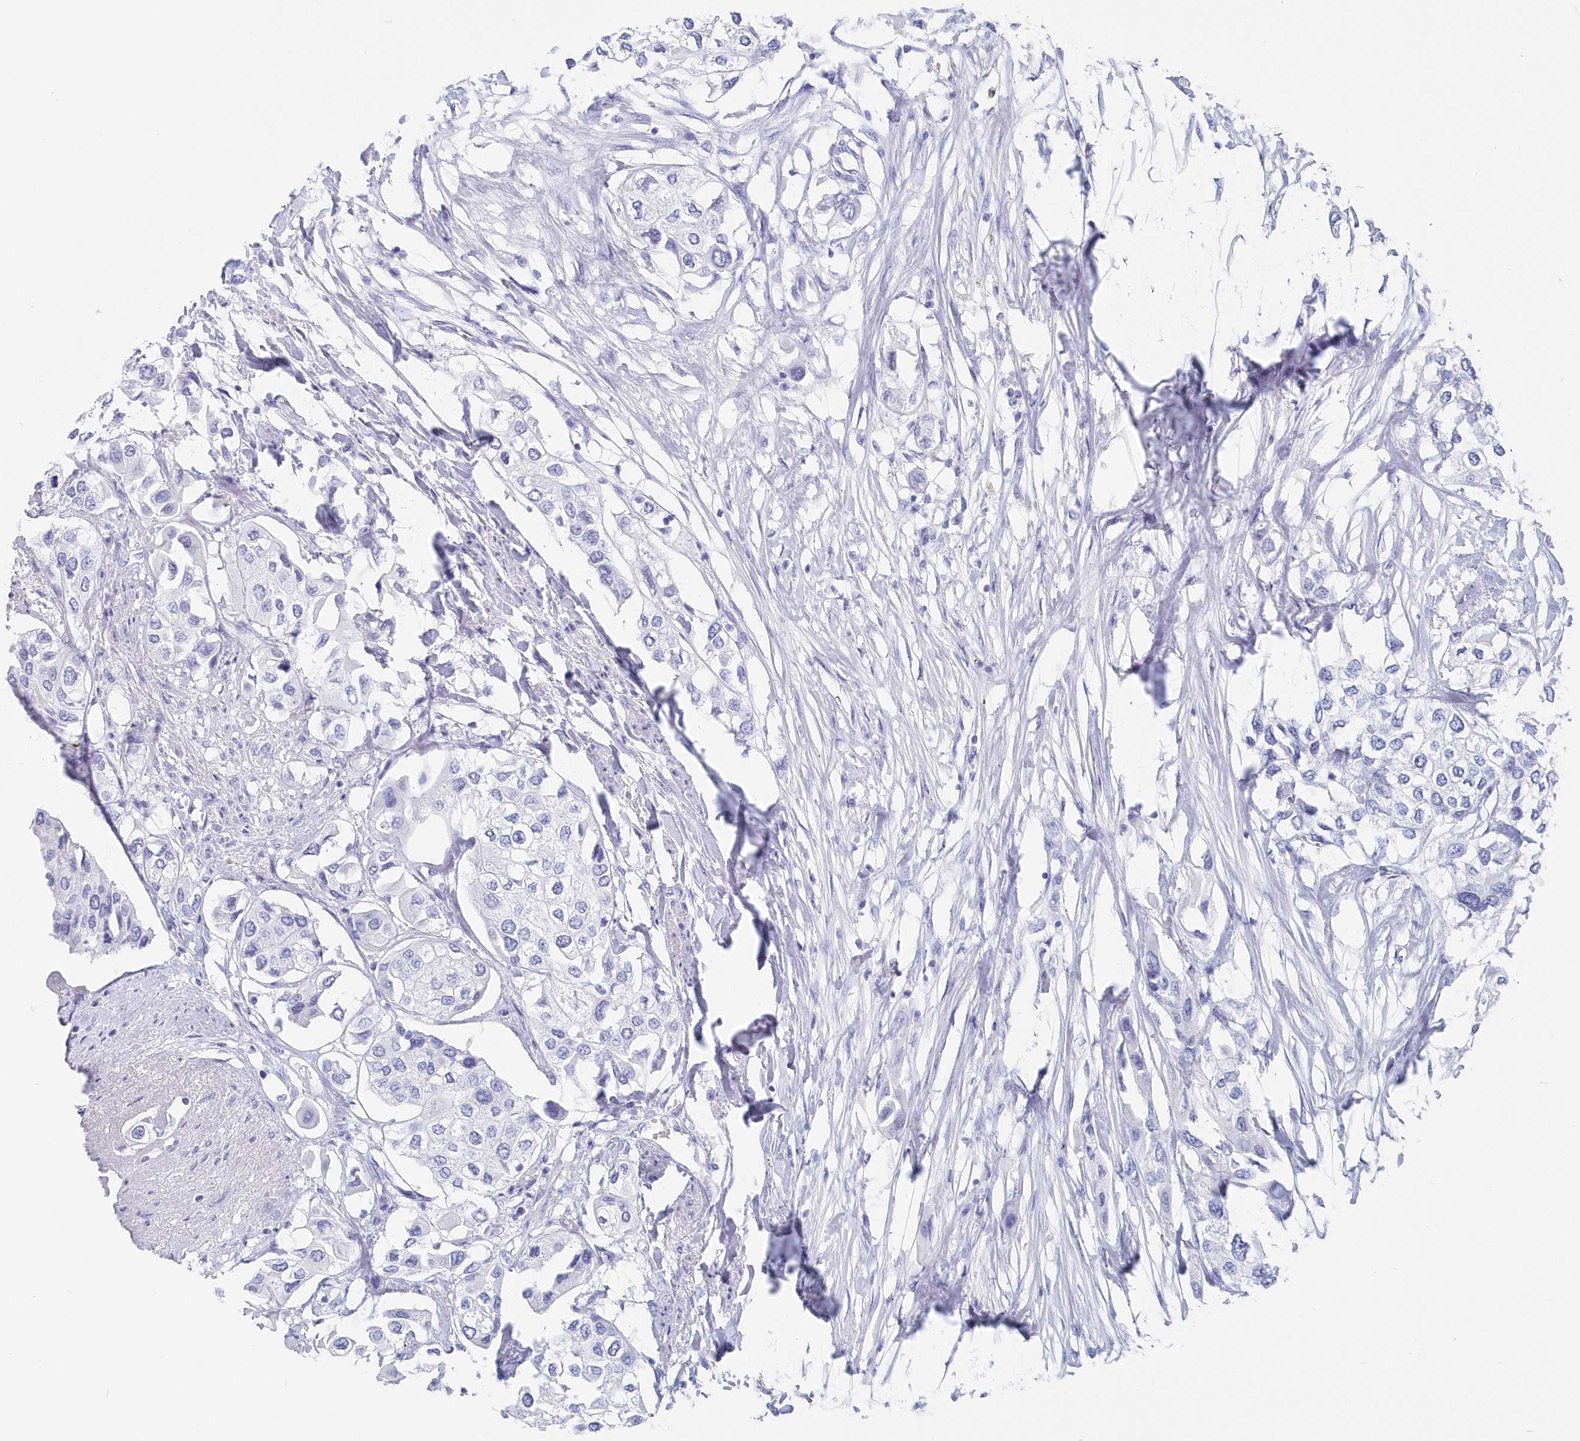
{"staining": {"intensity": "negative", "quantity": "none", "location": "none"}, "tissue": "urothelial cancer", "cell_type": "Tumor cells", "image_type": "cancer", "snomed": [{"axis": "morphology", "description": "Urothelial carcinoma, High grade"}, {"axis": "topography", "description": "Urinary bladder"}], "caption": "Tumor cells are negative for brown protein staining in urothelial carcinoma (high-grade).", "gene": "CSNK1G2", "patient": {"sex": "male", "age": 64}}